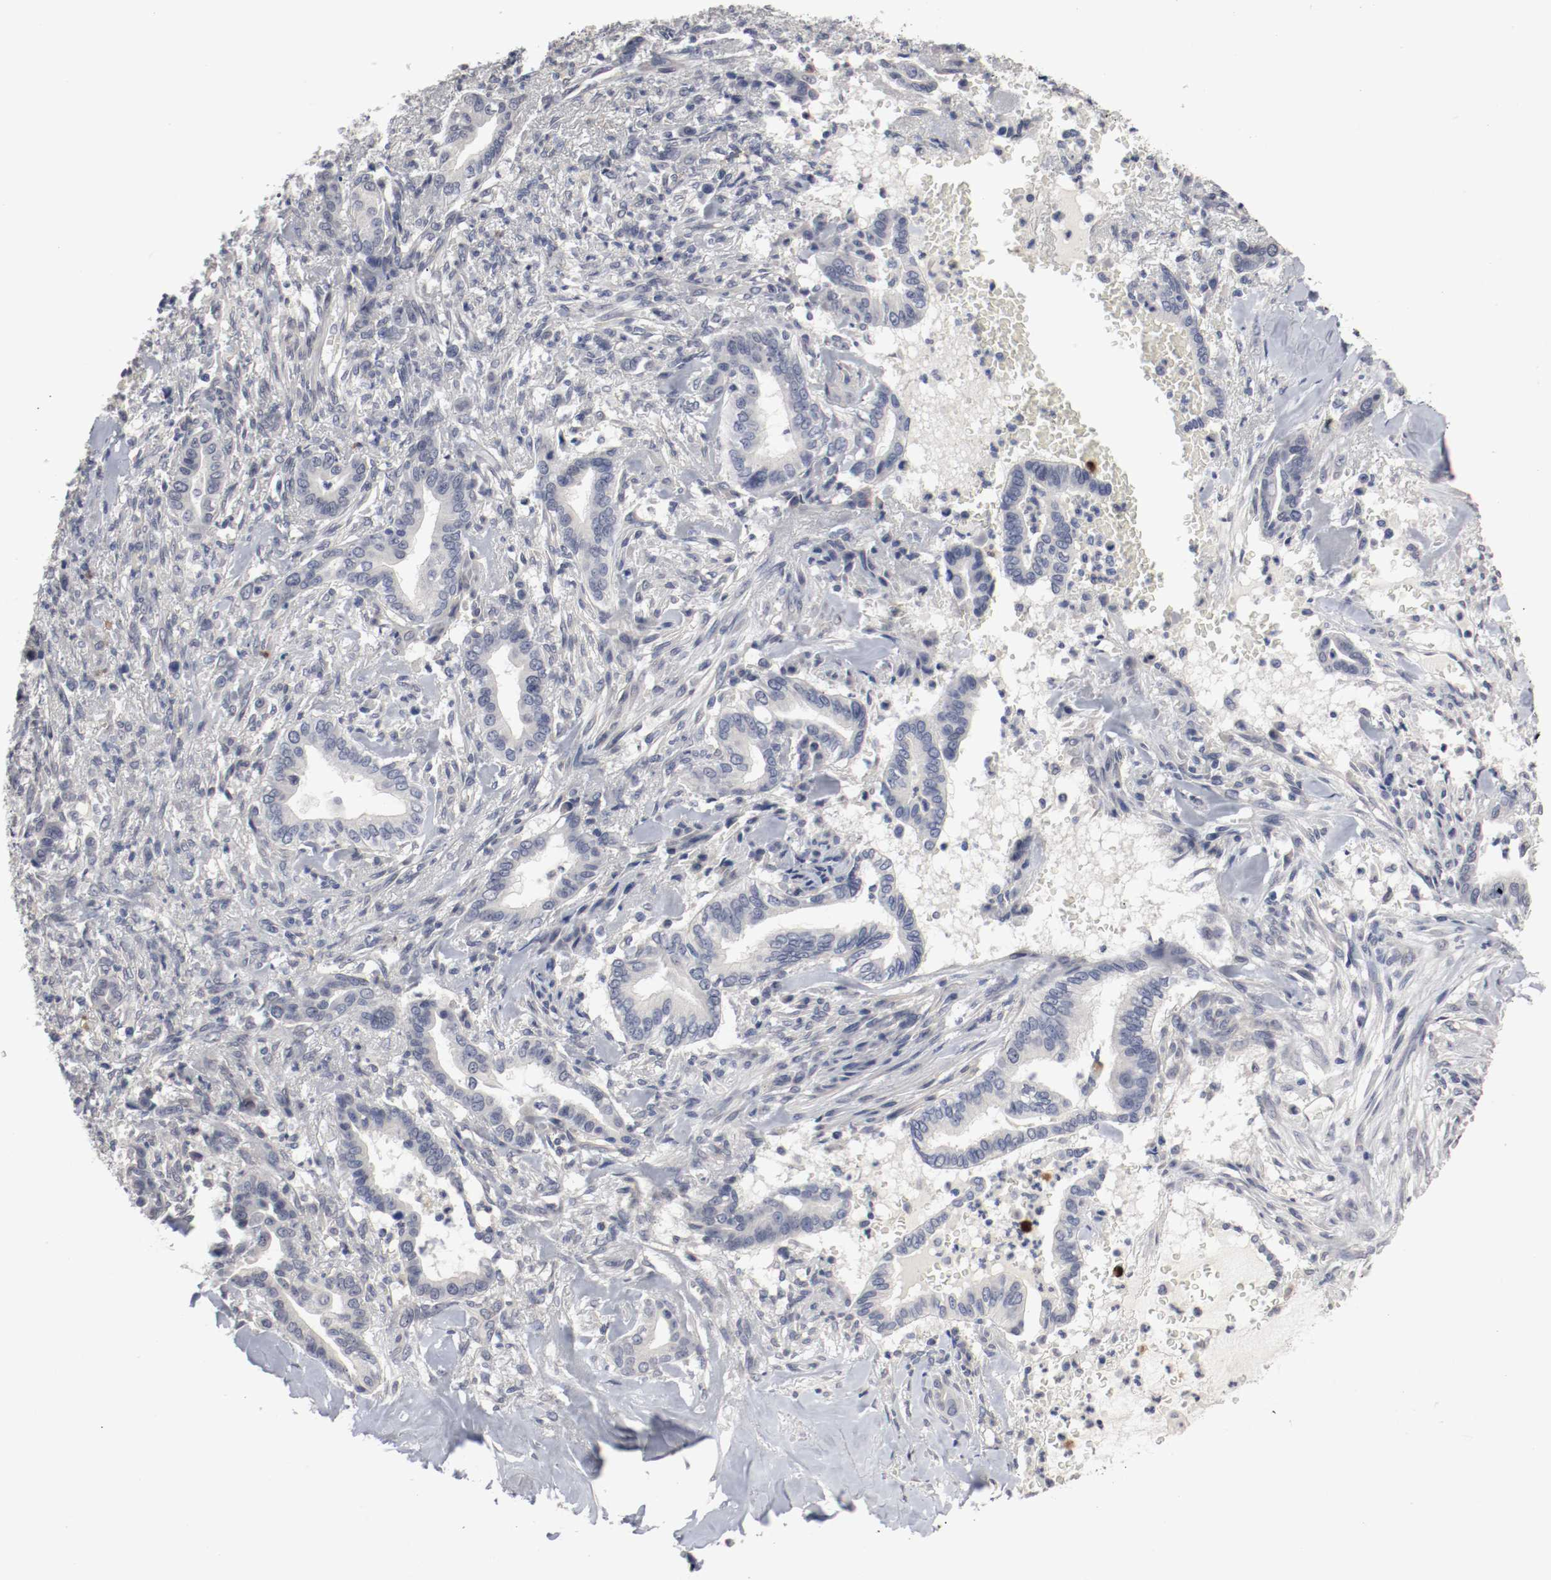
{"staining": {"intensity": "negative", "quantity": "none", "location": "none"}, "tissue": "liver cancer", "cell_type": "Tumor cells", "image_type": "cancer", "snomed": [{"axis": "morphology", "description": "Cholangiocarcinoma"}, {"axis": "topography", "description": "Liver"}], "caption": "Tumor cells show no significant staining in liver cholangiocarcinoma.", "gene": "CEBPE", "patient": {"sex": "female", "age": 67}}